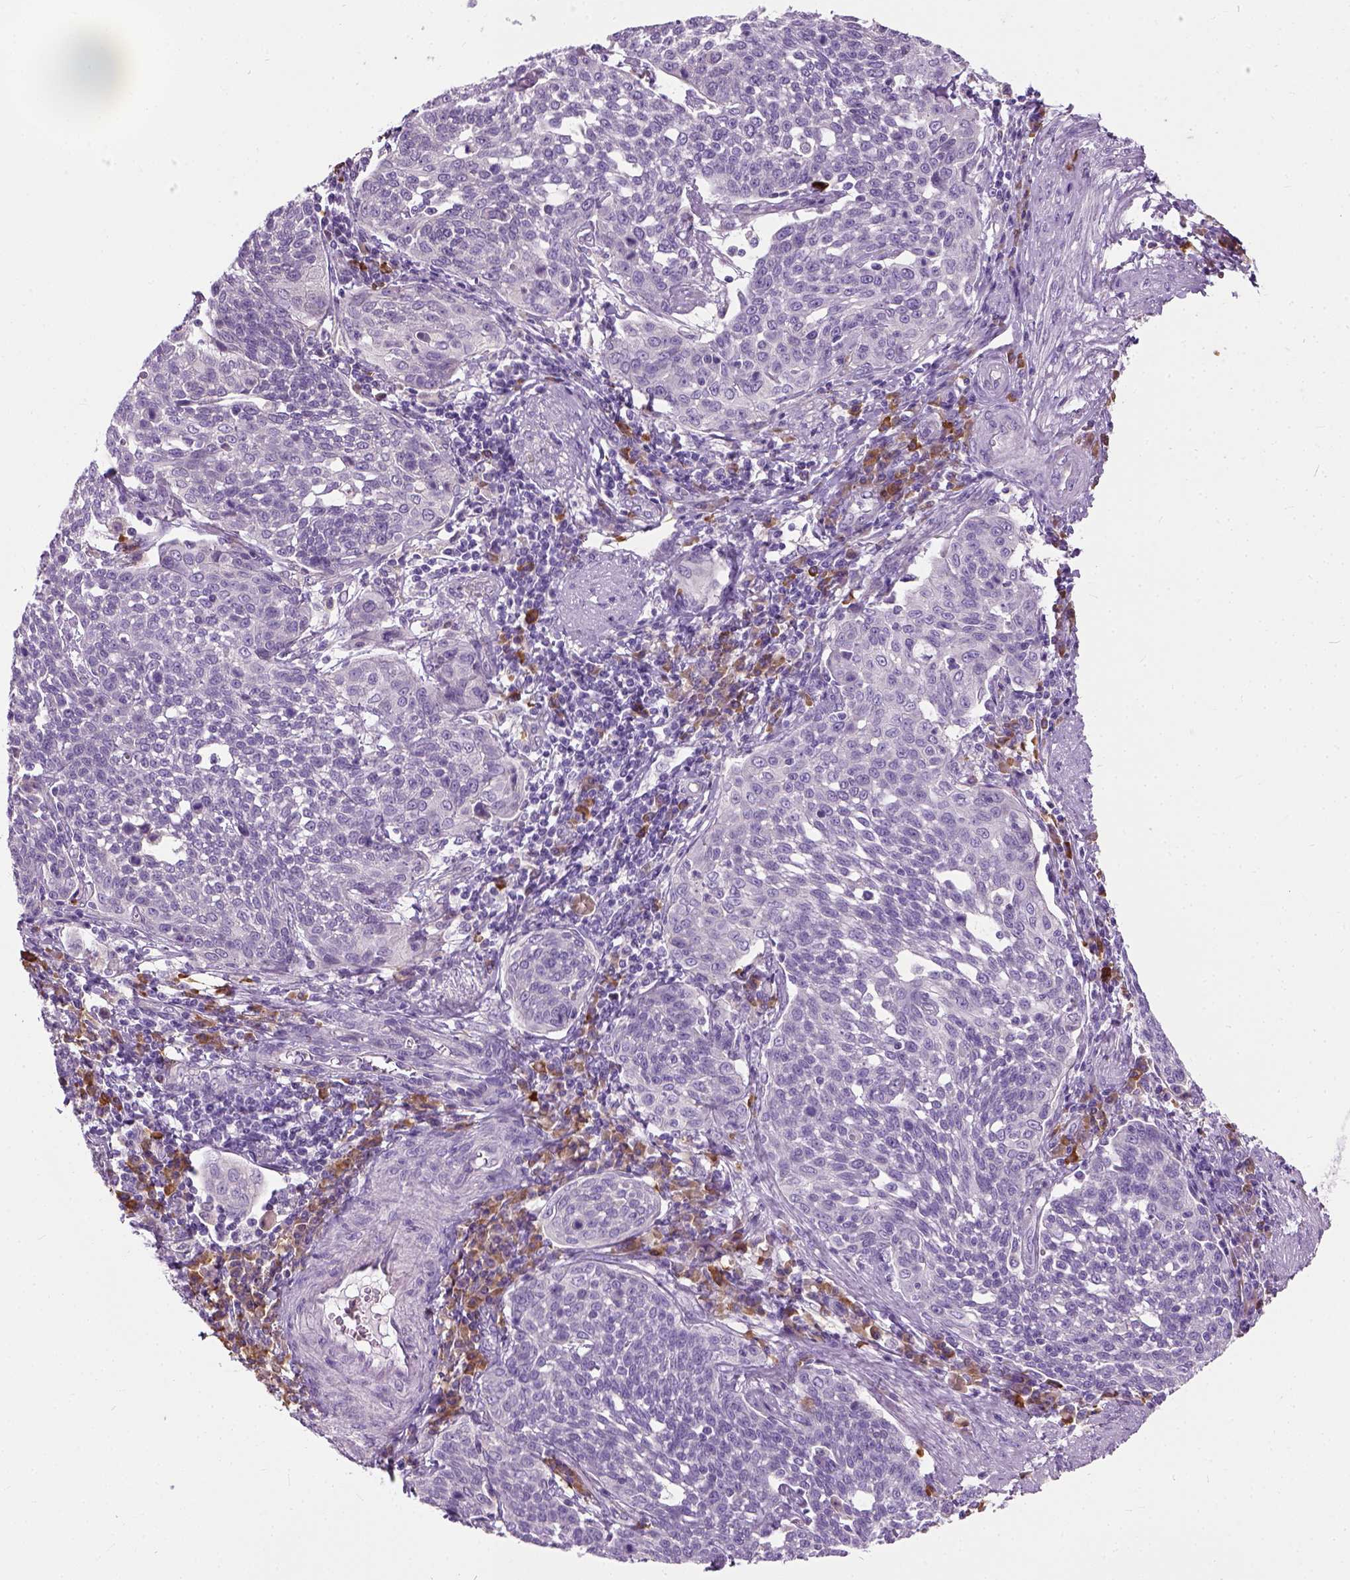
{"staining": {"intensity": "negative", "quantity": "none", "location": "none"}, "tissue": "cervical cancer", "cell_type": "Tumor cells", "image_type": "cancer", "snomed": [{"axis": "morphology", "description": "Squamous cell carcinoma, NOS"}, {"axis": "topography", "description": "Cervix"}], "caption": "High power microscopy micrograph of an IHC micrograph of cervical cancer (squamous cell carcinoma), revealing no significant staining in tumor cells.", "gene": "TRIM72", "patient": {"sex": "female", "age": 34}}